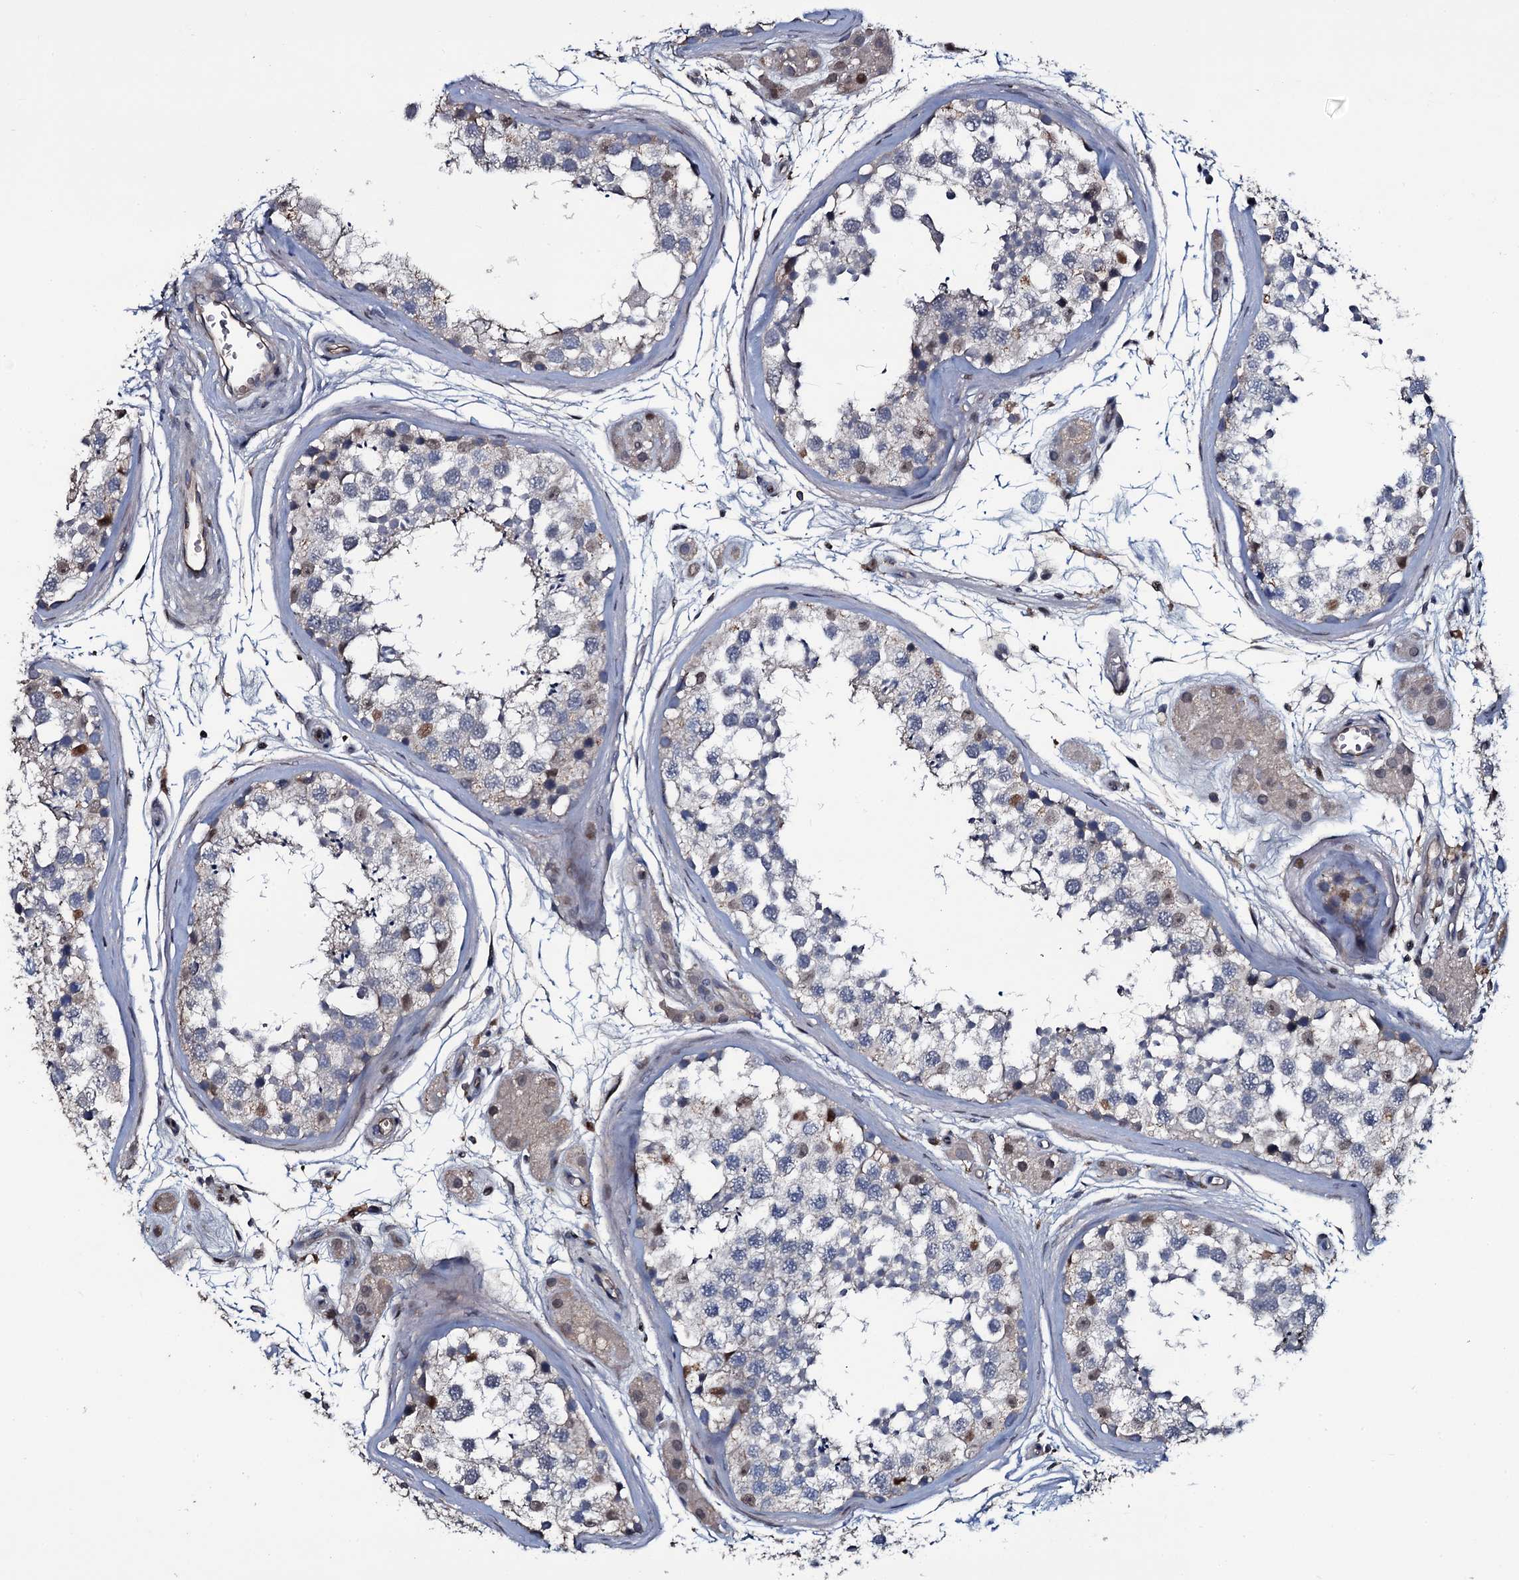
{"staining": {"intensity": "moderate", "quantity": "<25%", "location": "nuclear"}, "tissue": "testis", "cell_type": "Cells in seminiferous ducts", "image_type": "normal", "snomed": [{"axis": "morphology", "description": "Normal tissue, NOS"}, {"axis": "topography", "description": "Testis"}], "caption": "Protein expression by immunohistochemistry (IHC) exhibits moderate nuclear staining in approximately <25% of cells in seminiferous ducts in normal testis.", "gene": "LYG2", "patient": {"sex": "male", "age": 56}}